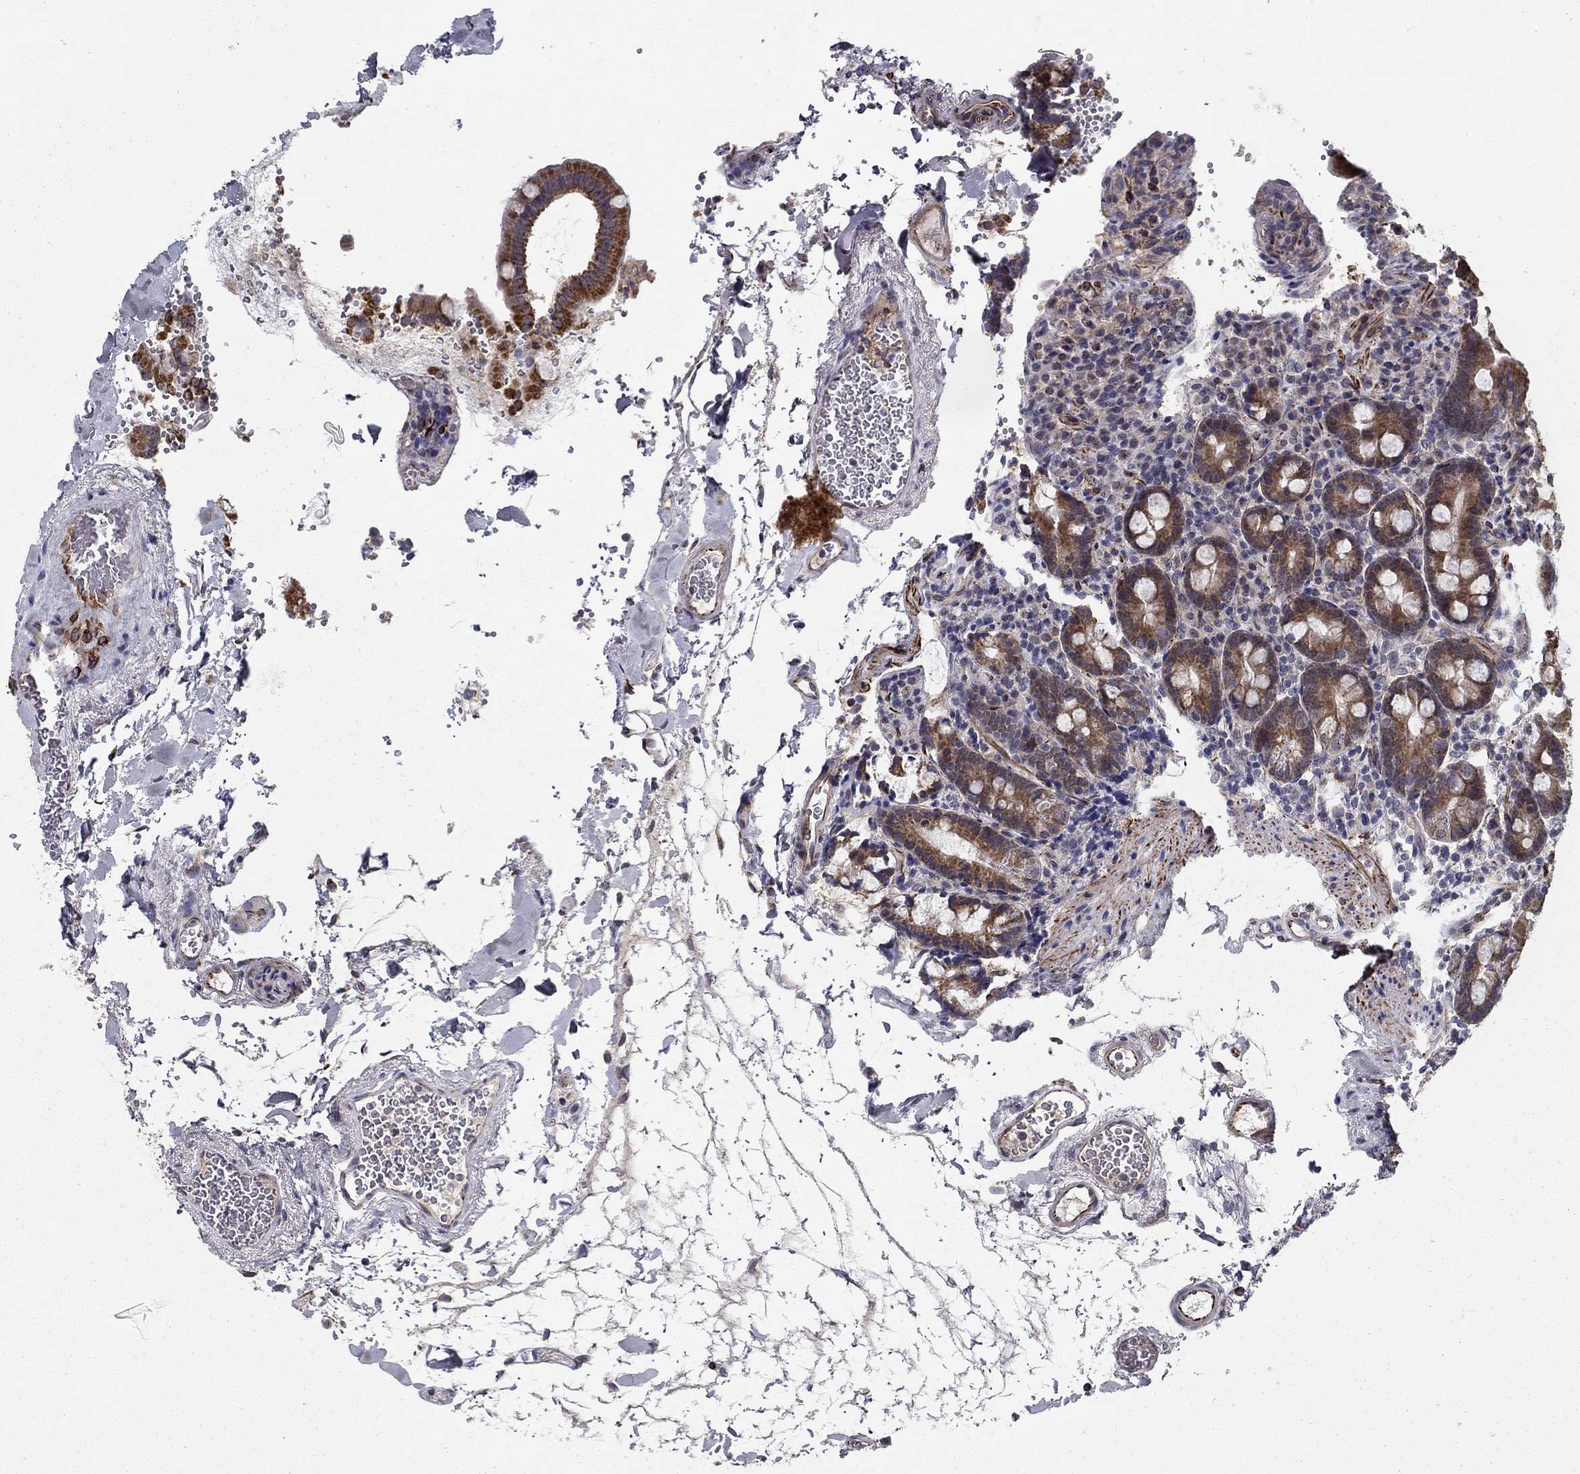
{"staining": {"intensity": "strong", "quantity": ">75%", "location": "cytoplasmic/membranous"}, "tissue": "duodenum", "cell_type": "Glandular cells", "image_type": "normal", "snomed": [{"axis": "morphology", "description": "Normal tissue, NOS"}, {"axis": "topography", "description": "Duodenum"}], "caption": "IHC photomicrograph of unremarkable duodenum: human duodenum stained using IHC reveals high levels of strong protein expression localized specifically in the cytoplasmic/membranous of glandular cells, appearing as a cytoplasmic/membranous brown color.", "gene": "LACTB2", "patient": {"sex": "male", "age": 59}}